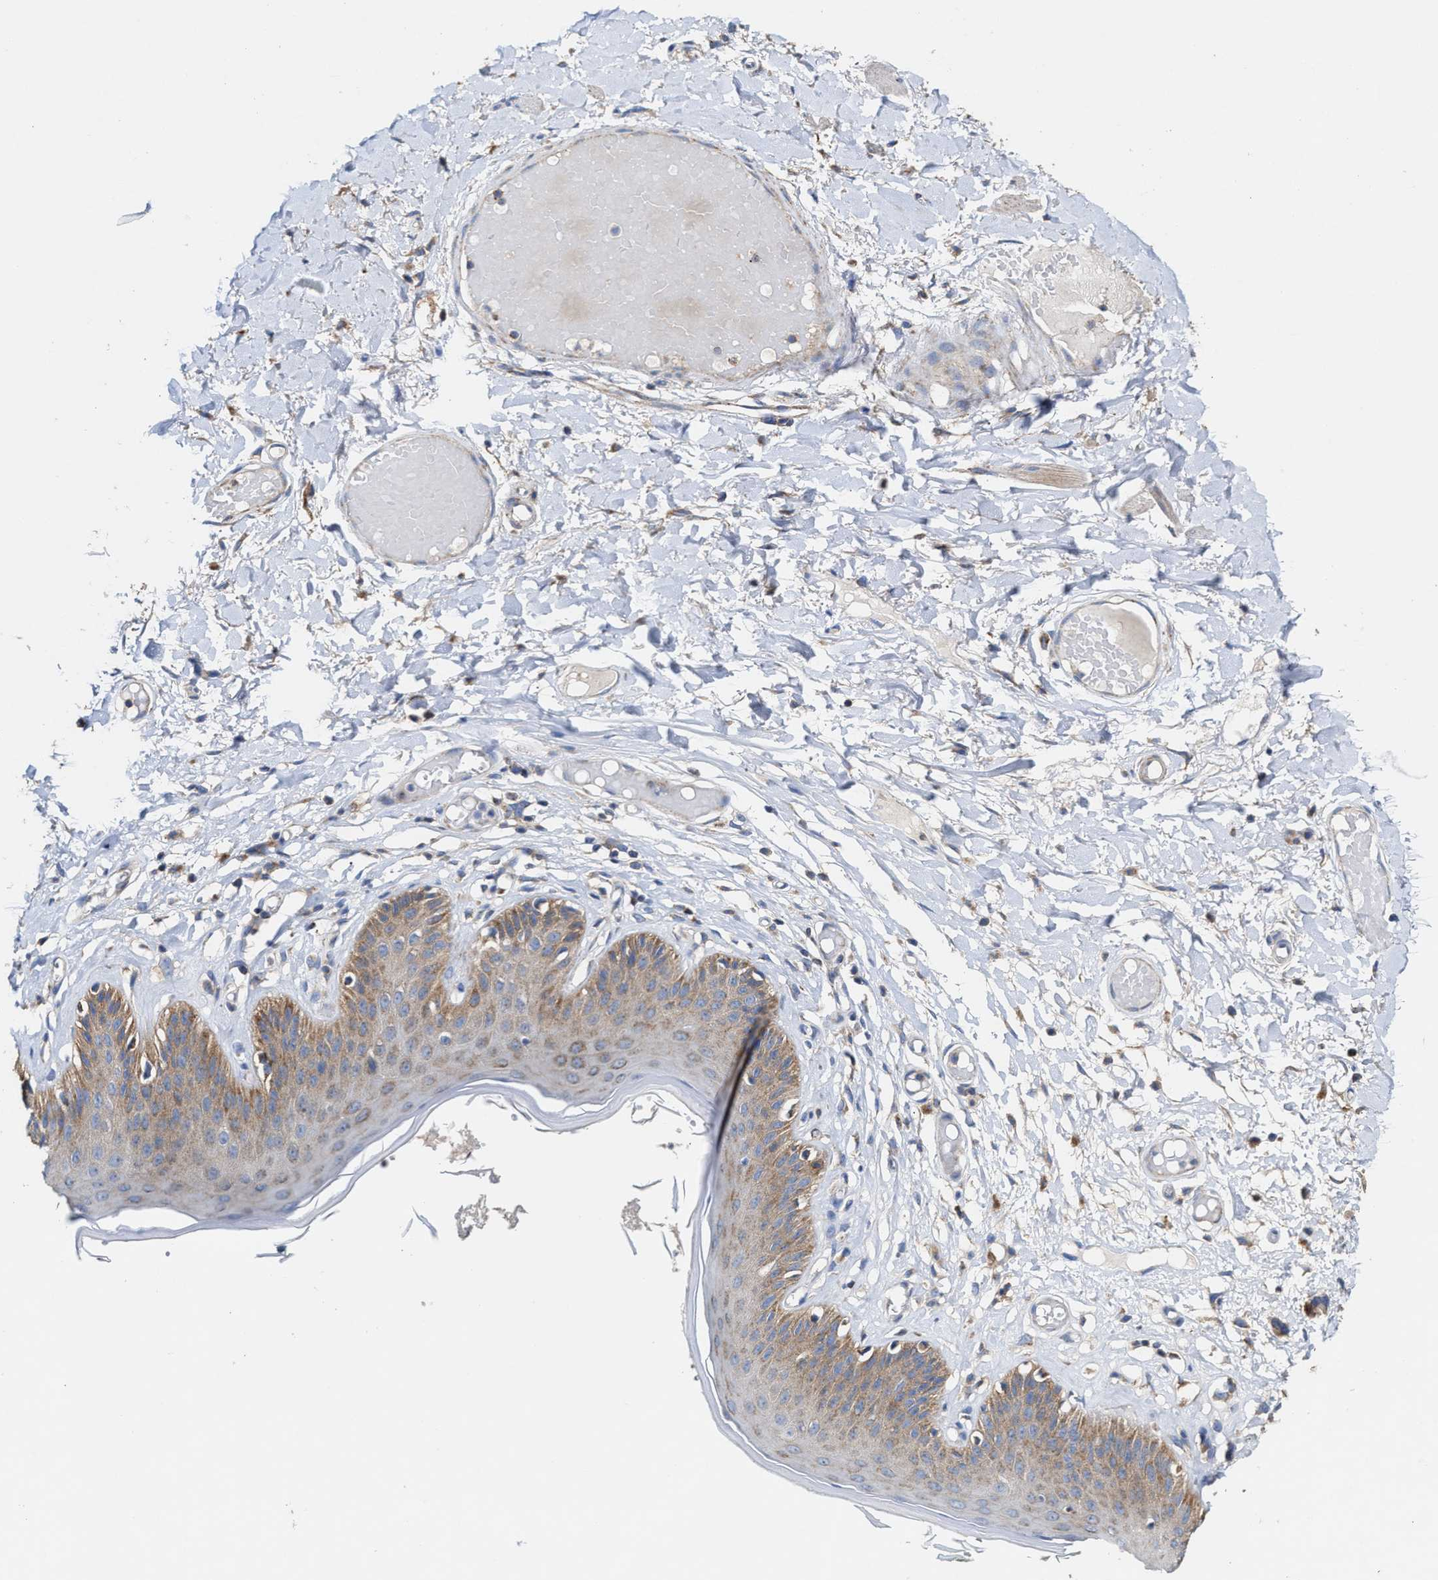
{"staining": {"intensity": "moderate", "quantity": ">75%", "location": "cytoplasmic/membranous"}, "tissue": "skin", "cell_type": "Epidermal cells", "image_type": "normal", "snomed": [{"axis": "morphology", "description": "Normal tissue, NOS"}, {"axis": "topography", "description": "Vulva"}], "caption": "Immunohistochemical staining of unremarkable skin reveals medium levels of moderate cytoplasmic/membranous staining in approximately >75% of epidermal cells.", "gene": "MECR", "patient": {"sex": "female", "age": 73}}